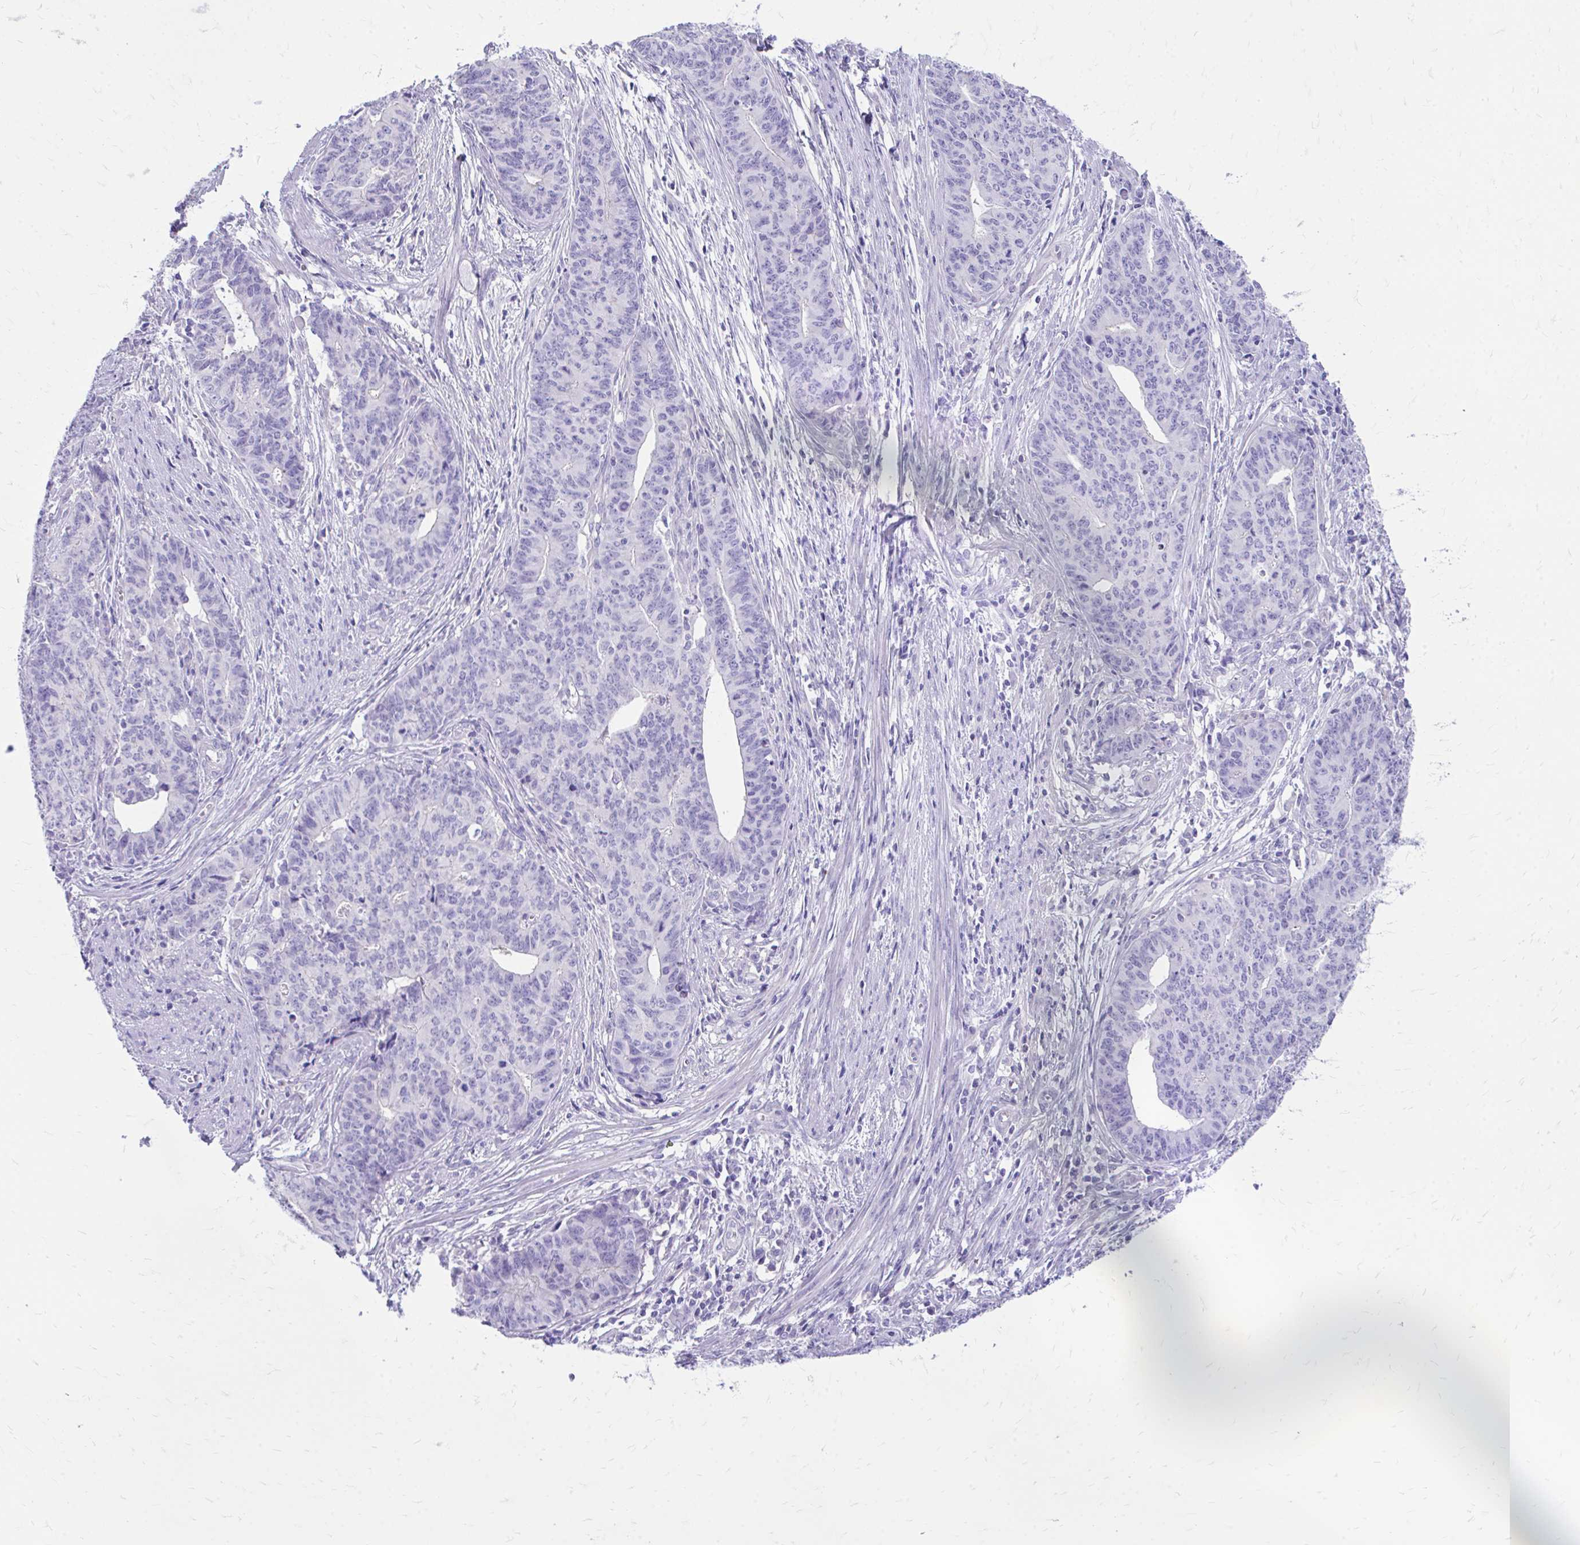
{"staining": {"intensity": "negative", "quantity": "none", "location": "none"}, "tissue": "endometrial cancer", "cell_type": "Tumor cells", "image_type": "cancer", "snomed": [{"axis": "morphology", "description": "Adenocarcinoma, NOS"}, {"axis": "topography", "description": "Endometrium"}], "caption": "An immunohistochemistry image of endometrial cancer (adenocarcinoma) is shown. There is no staining in tumor cells of endometrial cancer (adenocarcinoma). (DAB immunohistochemistry (IHC) visualized using brightfield microscopy, high magnification).", "gene": "KRIT1", "patient": {"sex": "female", "age": 59}}